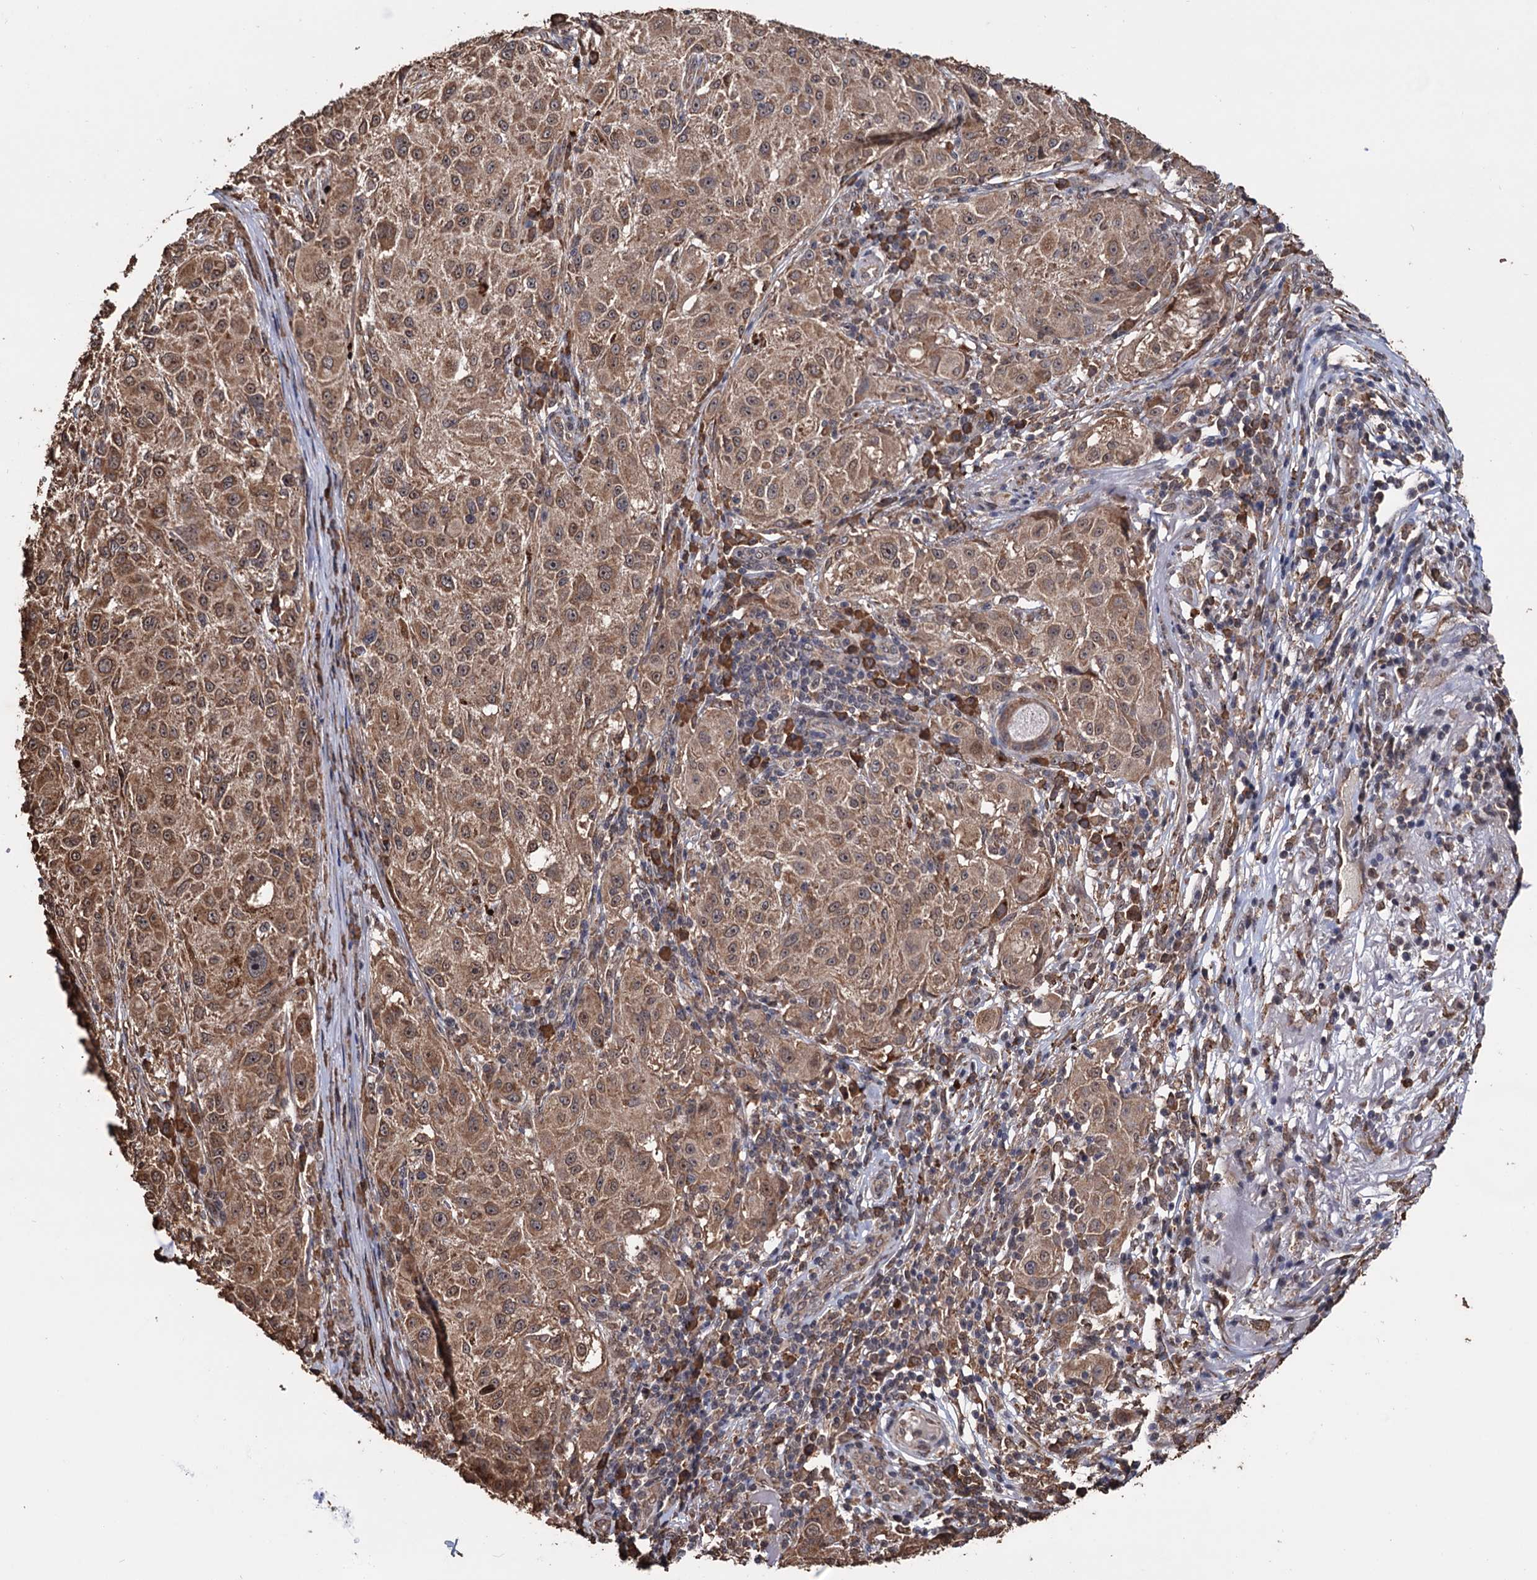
{"staining": {"intensity": "moderate", "quantity": ">75%", "location": "cytoplasmic/membranous"}, "tissue": "melanoma", "cell_type": "Tumor cells", "image_type": "cancer", "snomed": [{"axis": "morphology", "description": "Necrosis, NOS"}, {"axis": "morphology", "description": "Malignant melanoma, NOS"}, {"axis": "topography", "description": "Skin"}], "caption": "Protein staining of melanoma tissue demonstrates moderate cytoplasmic/membranous staining in approximately >75% of tumor cells.", "gene": "TBC1D12", "patient": {"sex": "female", "age": 87}}